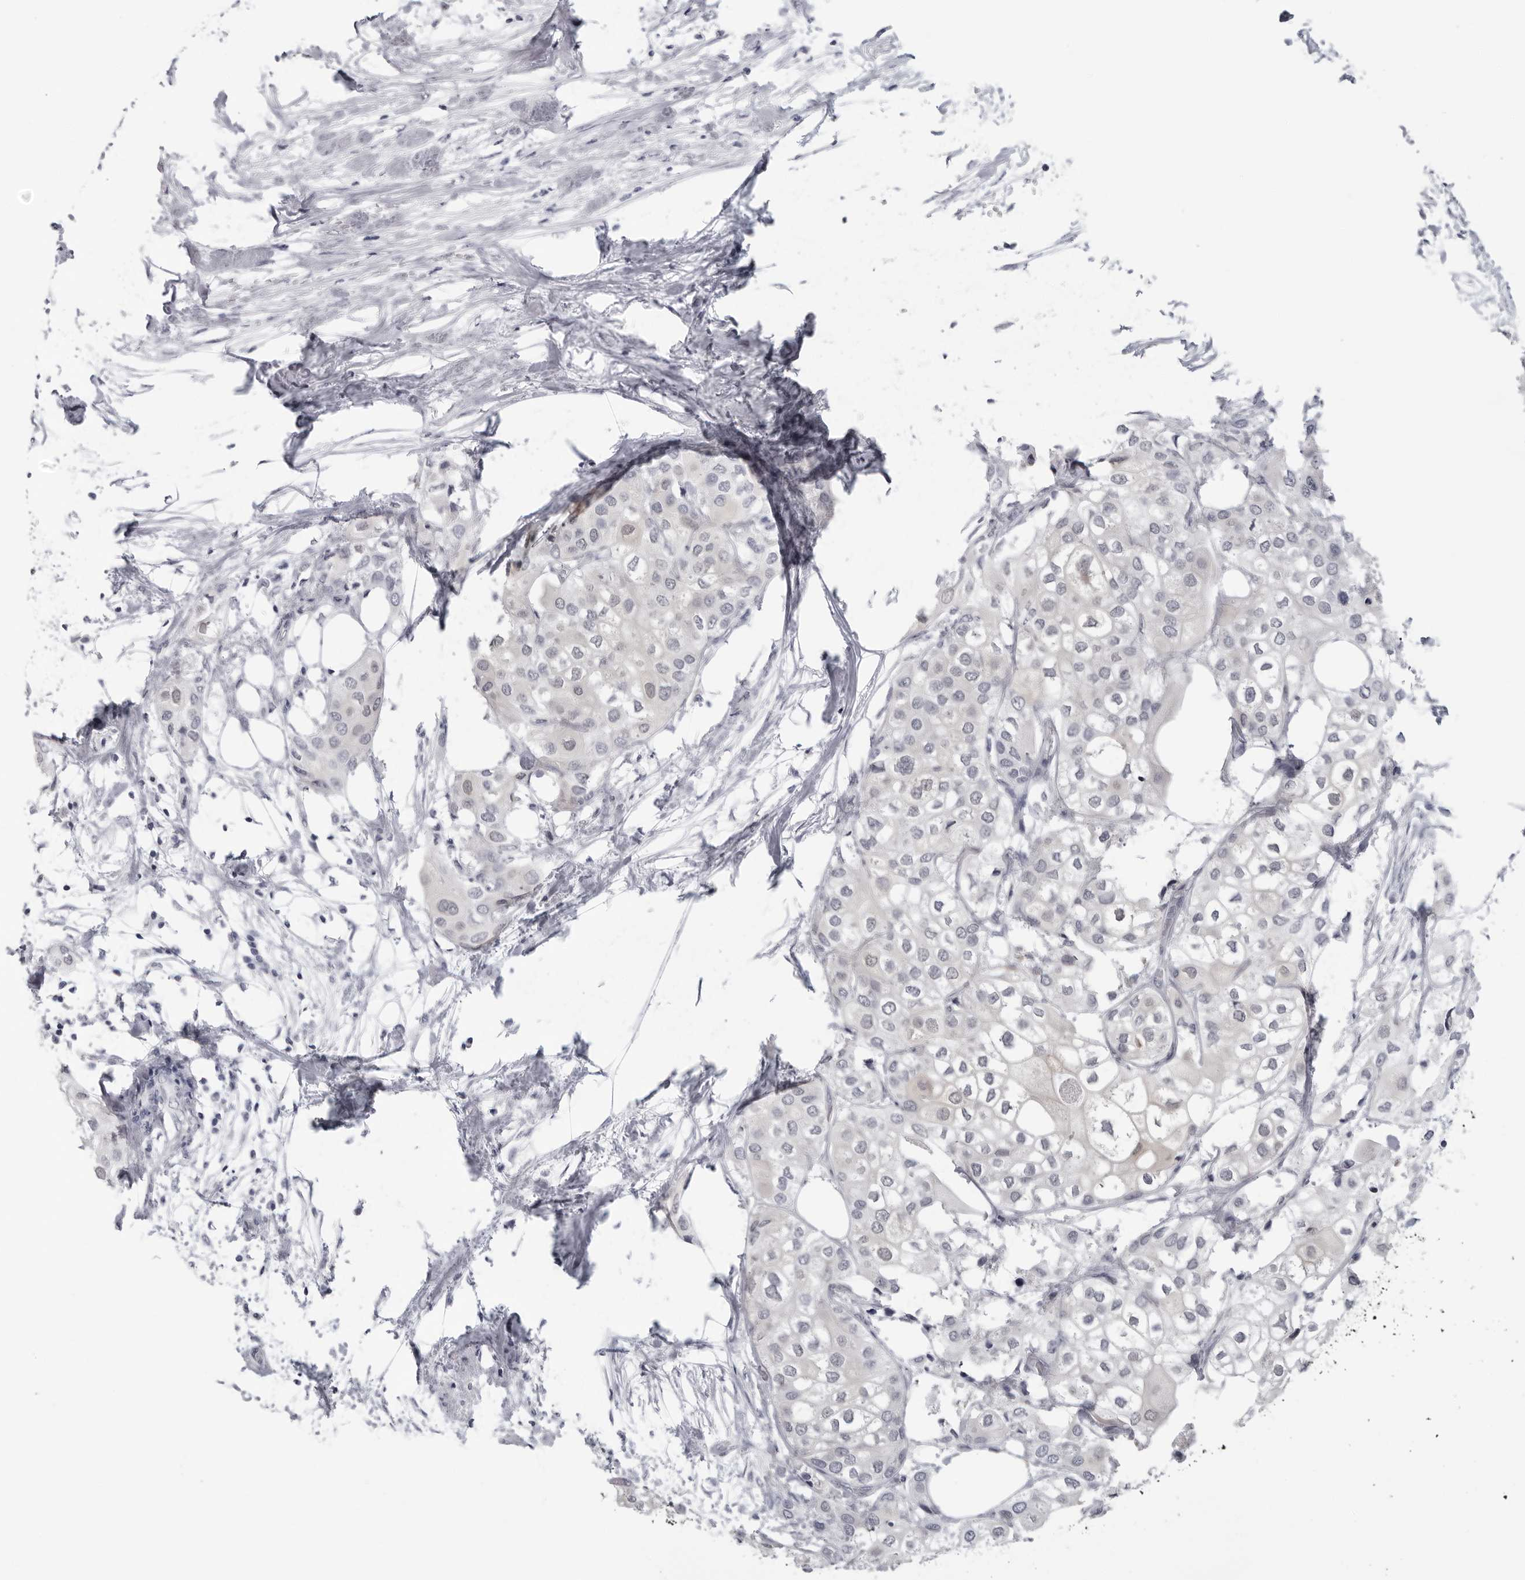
{"staining": {"intensity": "negative", "quantity": "none", "location": "none"}, "tissue": "urothelial cancer", "cell_type": "Tumor cells", "image_type": "cancer", "snomed": [{"axis": "morphology", "description": "Urothelial carcinoma, High grade"}, {"axis": "topography", "description": "Urinary bladder"}], "caption": "Protein analysis of urothelial carcinoma (high-grade) exhibits no significant staining in tumor cells.", "gene": "OPLAH", "patient": {"sex": "male", "age": 64}}